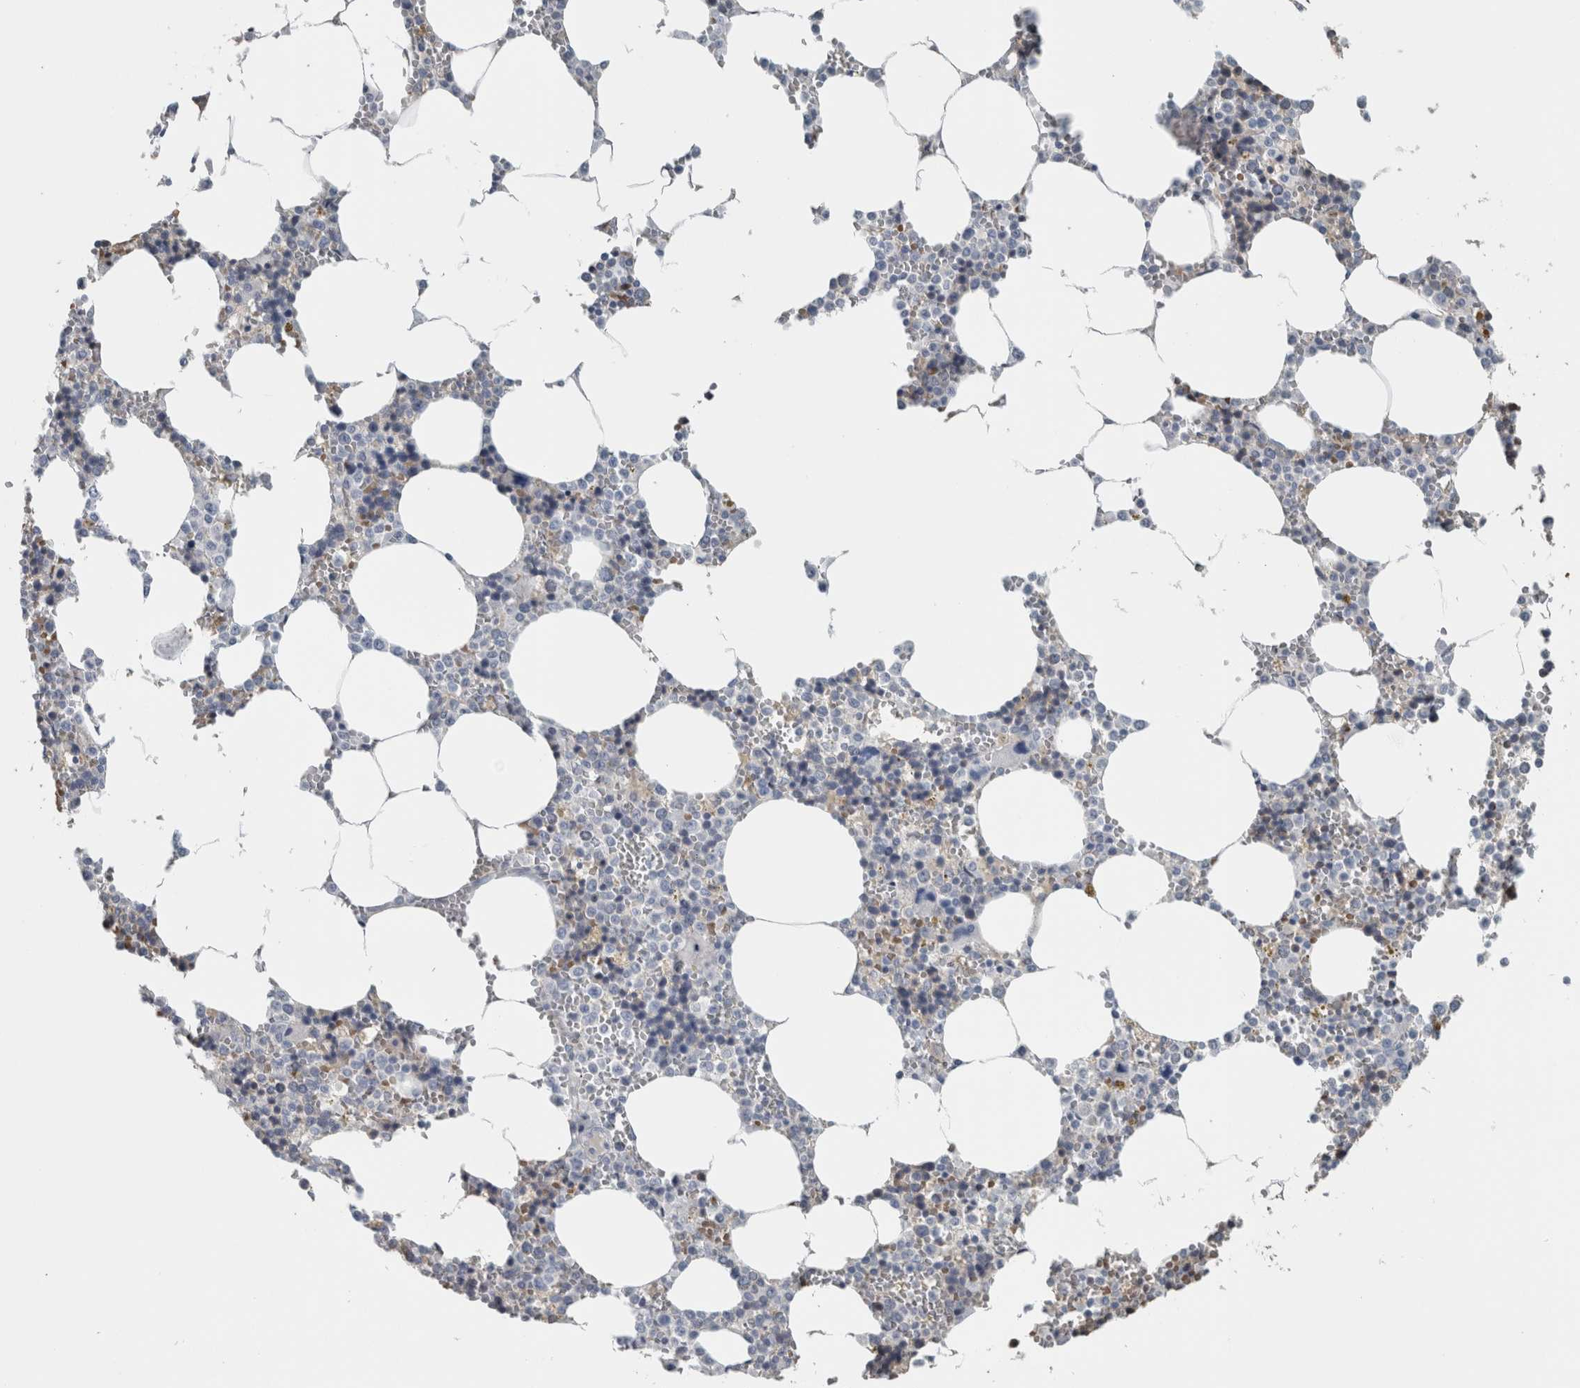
{"staining": {"intensity": "negative", "quantity": "none", "location": "none"}, "tissue": "bone marrow", "cell_type": "Hematopoietic cells", "image_type": "normal", "snomed": [{"axis": "morphology", "description": "Normal tissue, NOS"}, {"axis": "topography", "description": "Bone marrow"}], "caption": "A high-resolution photomicrograph shows immunohistochemistry staining of unremarkable bone marrow, which shows no significant staining in hematopoietic cells.", "gene": "SH3GL2", "patient": {"sex": "male", "age": 70}}